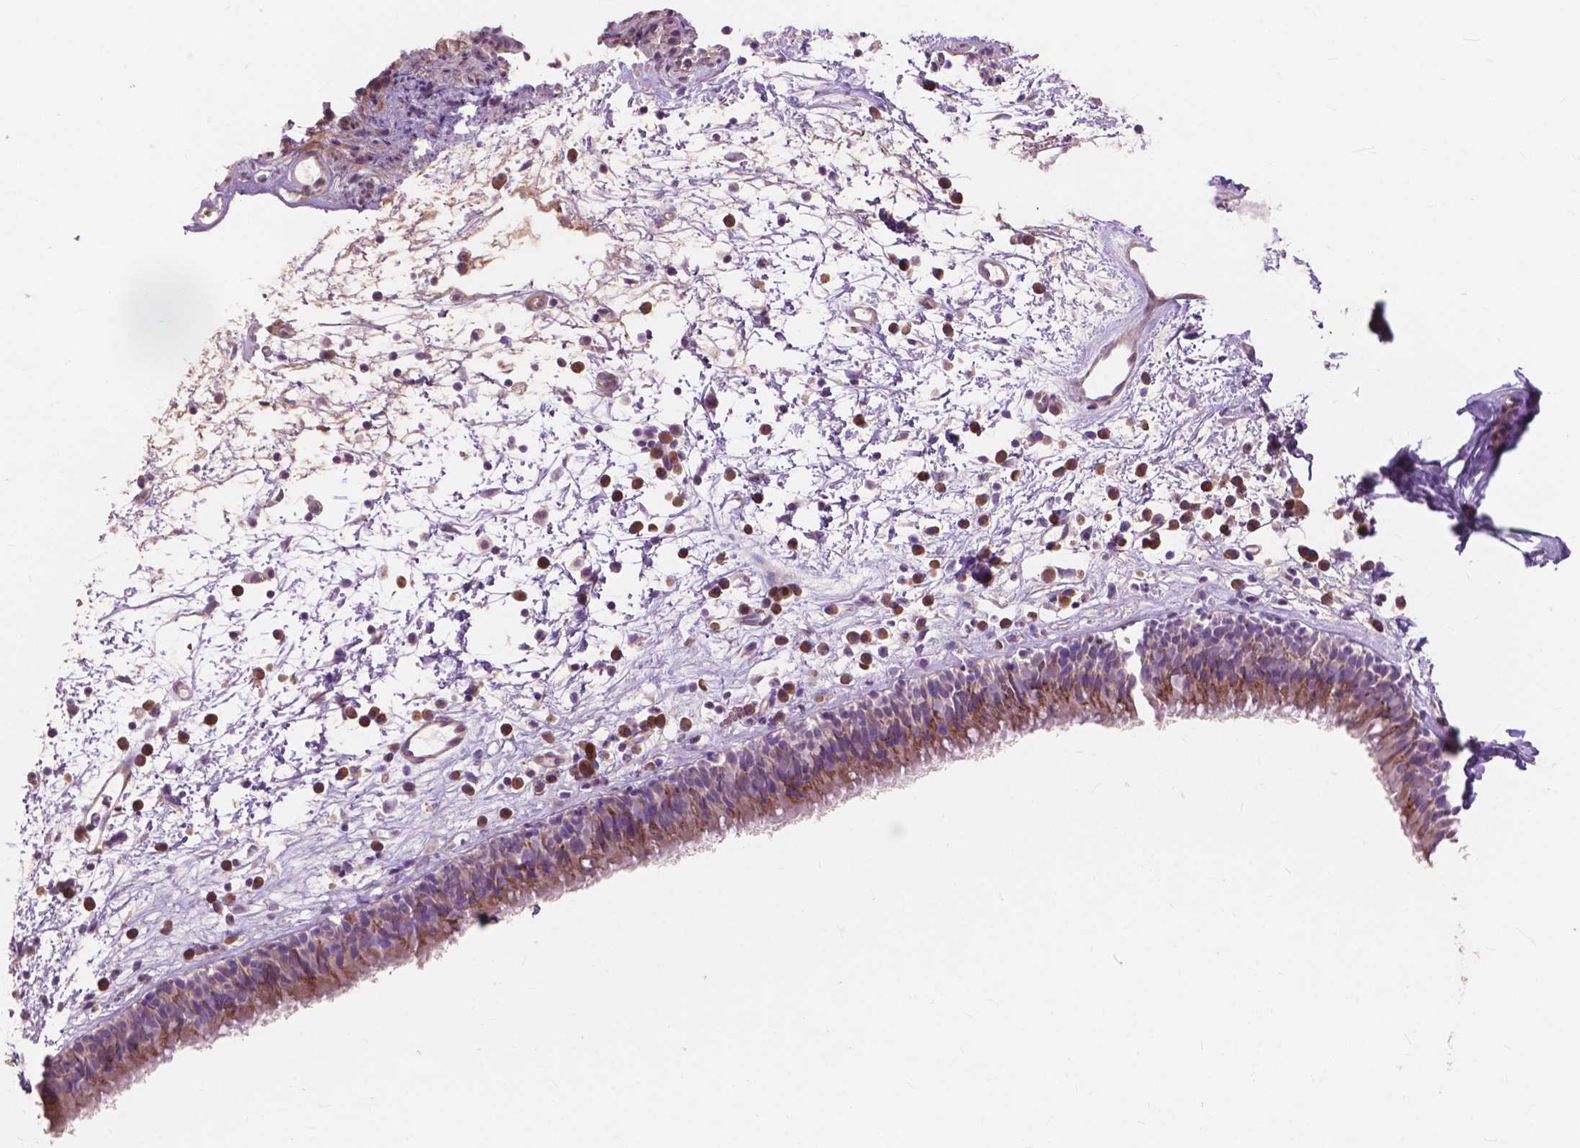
{"staining": {"intensity": "moderate", "quantity": "<25%", "location": "cytoplasmic/membranous"}, "tissue": "nasopharynx", "cell_type": "Respiratory epithelial cells", "image_type": "normal", "snomed": [{"axis": "morphology", "description": "Normal tissue, NOS"}, {"axis": "topography", "description": "Nasopharynx"}], "caption": "Respiratory epithelial cells display low levels of moderate cytoplasmic/membranous expression in about <25% of cells in normal nasopharynx.", "gene": "FNIP1", "patient": {"sex": "male", "age": 24}}